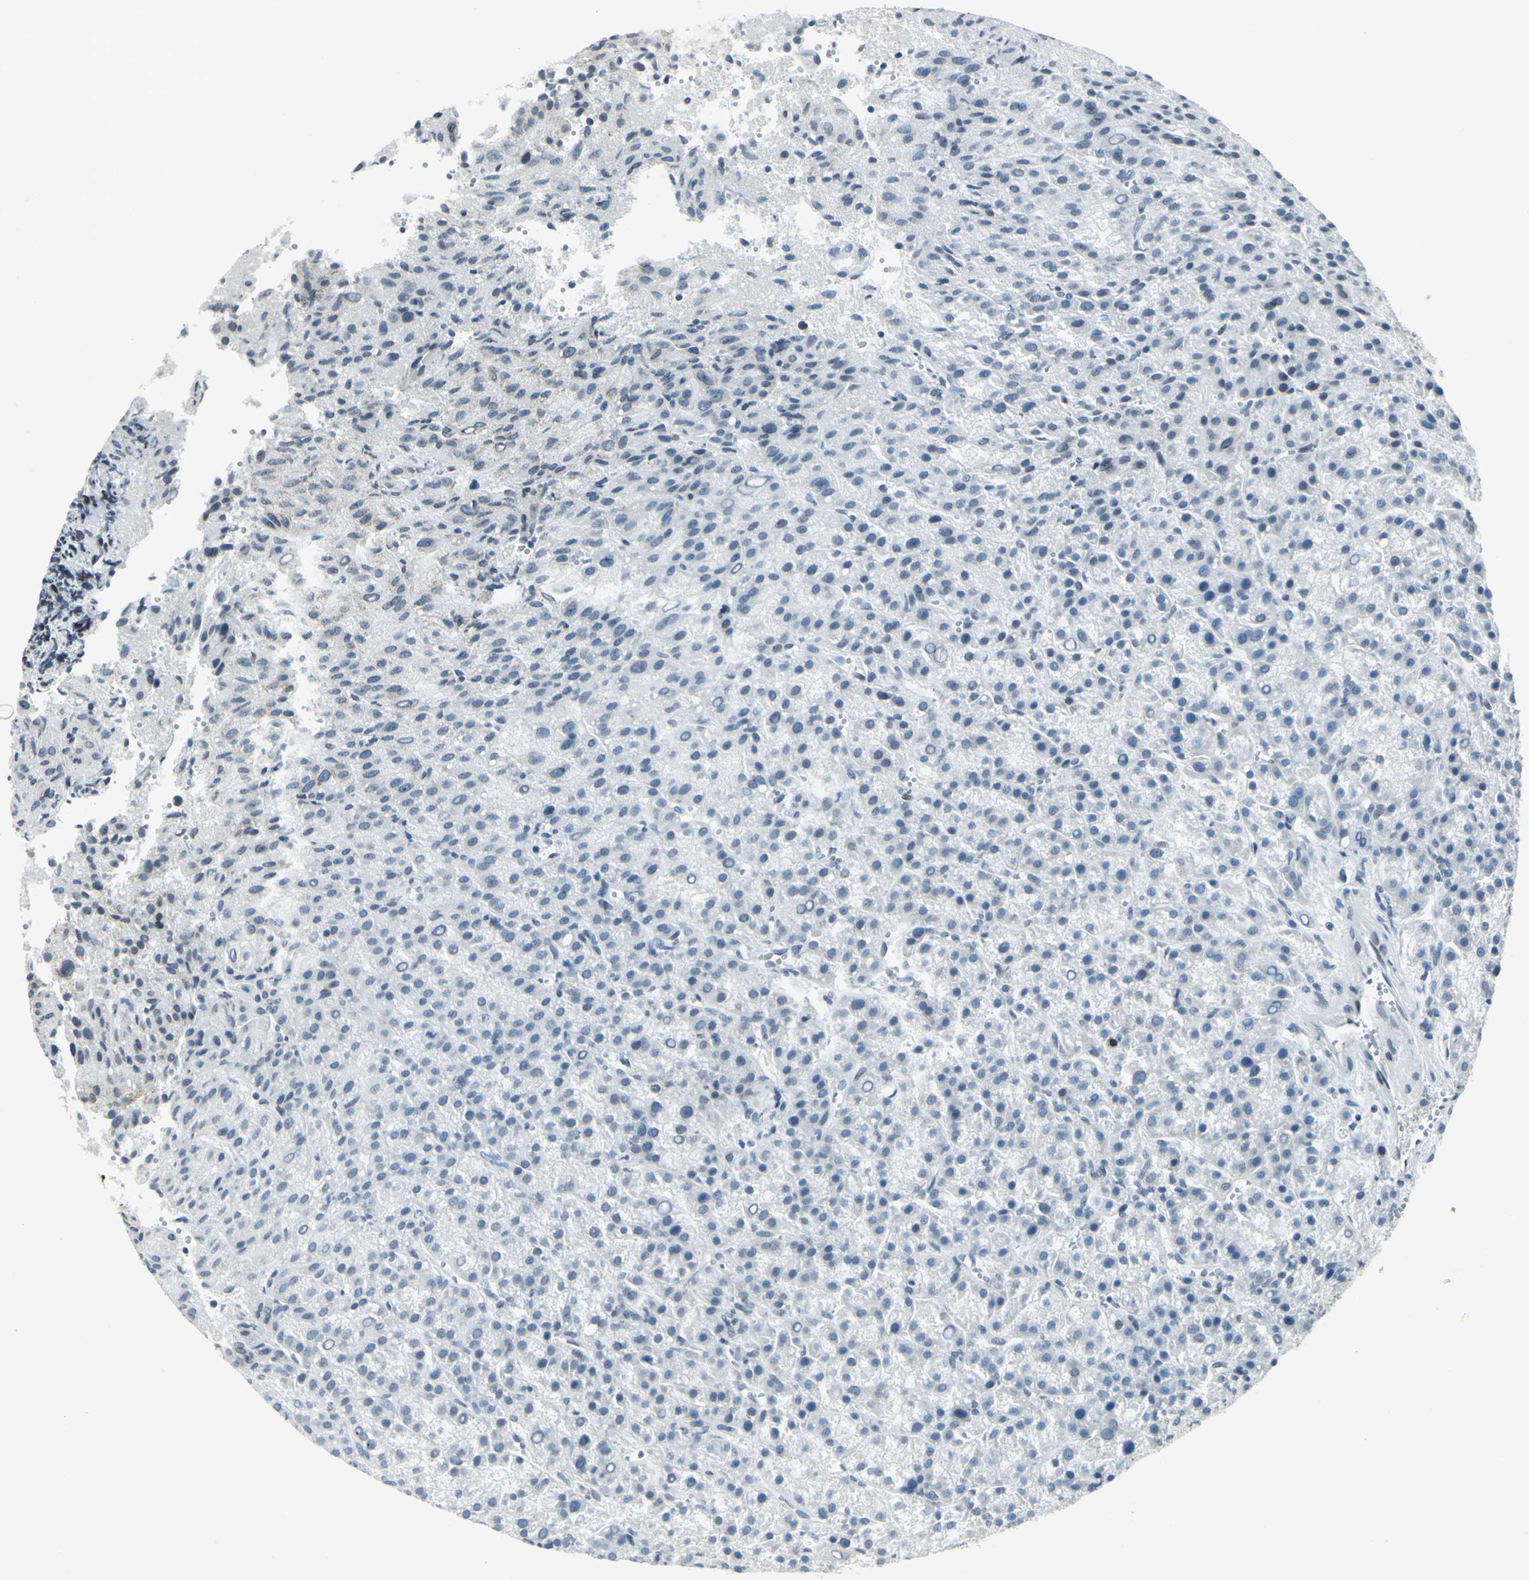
{"staining": {"intensity": "negative", "quantity": "none", "location": "none"}, "tissue": "liver cancer", "cell_type": "Tumor cells", "image_type": "cancer", "snomed": [{"axis": "morphology", "description": "Carcinoma, Hepatocellular, NOS"}, {"axis": "topography", "description": "Liver"}], "caption": "Image shows no significant protein positivity in tumor cells of liver cancer.", "gene": "SNUPN", "patient": {"sex": "female", "age": 58}}